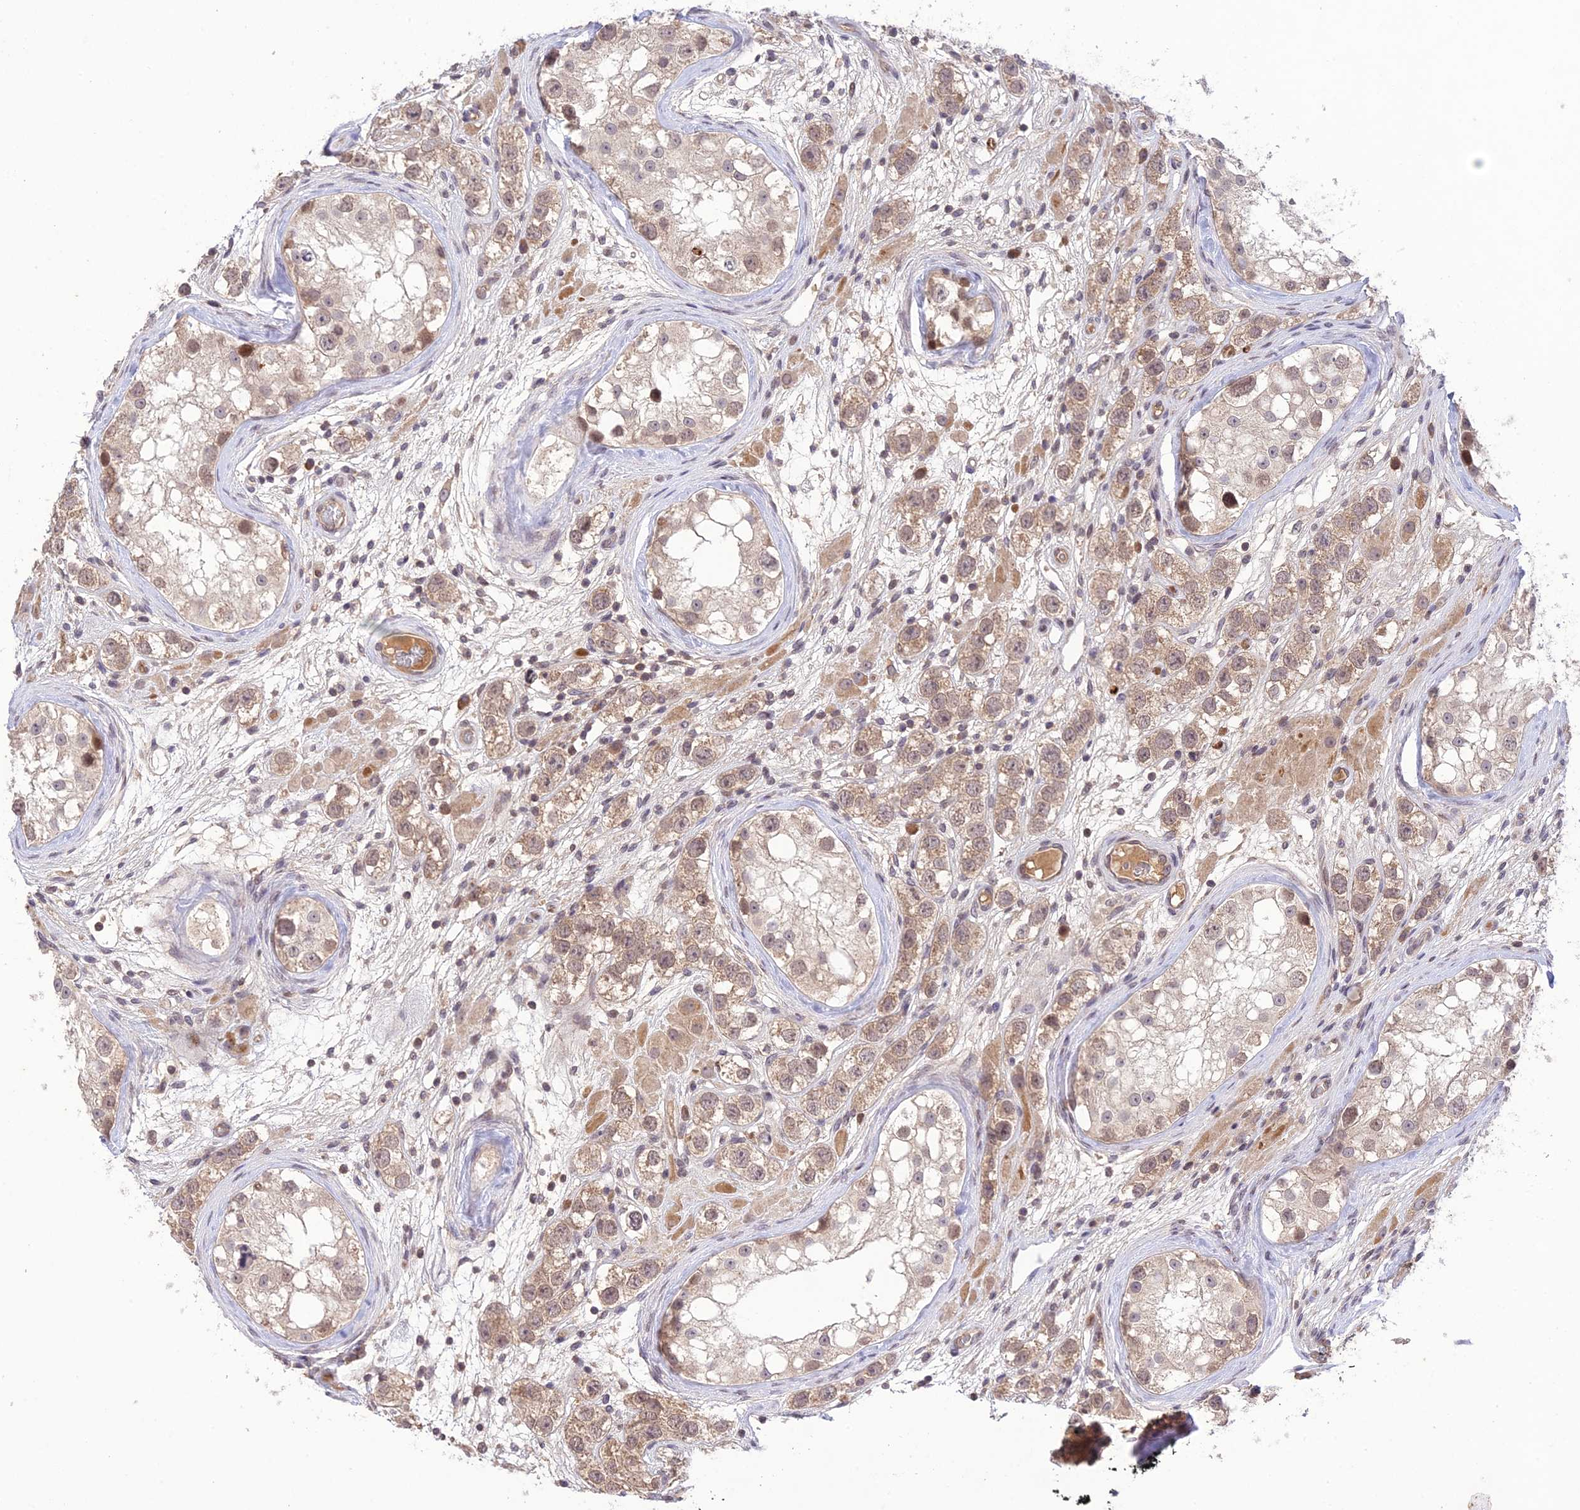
{"staining": {"intensity": "weak", "quantity": ">75%", "location": "cytoplasmic/membranous"}, "tissue": "testis cancer", "cell_type": "Tumor cells", "image_type": "cancer", "snomed": [{"axis": "morphology", "description": "Seminoma, NOS"}, {"axis": "topography", "description": "Testis"}], "caption": "Protein expression analysis of human testis cancer (seminoma) reveals weak cytoplasmic/membranous expression in about >75% of tumor cells.", "gene": "TEKT1", "patient": {"sex": "male", "age": 28}}